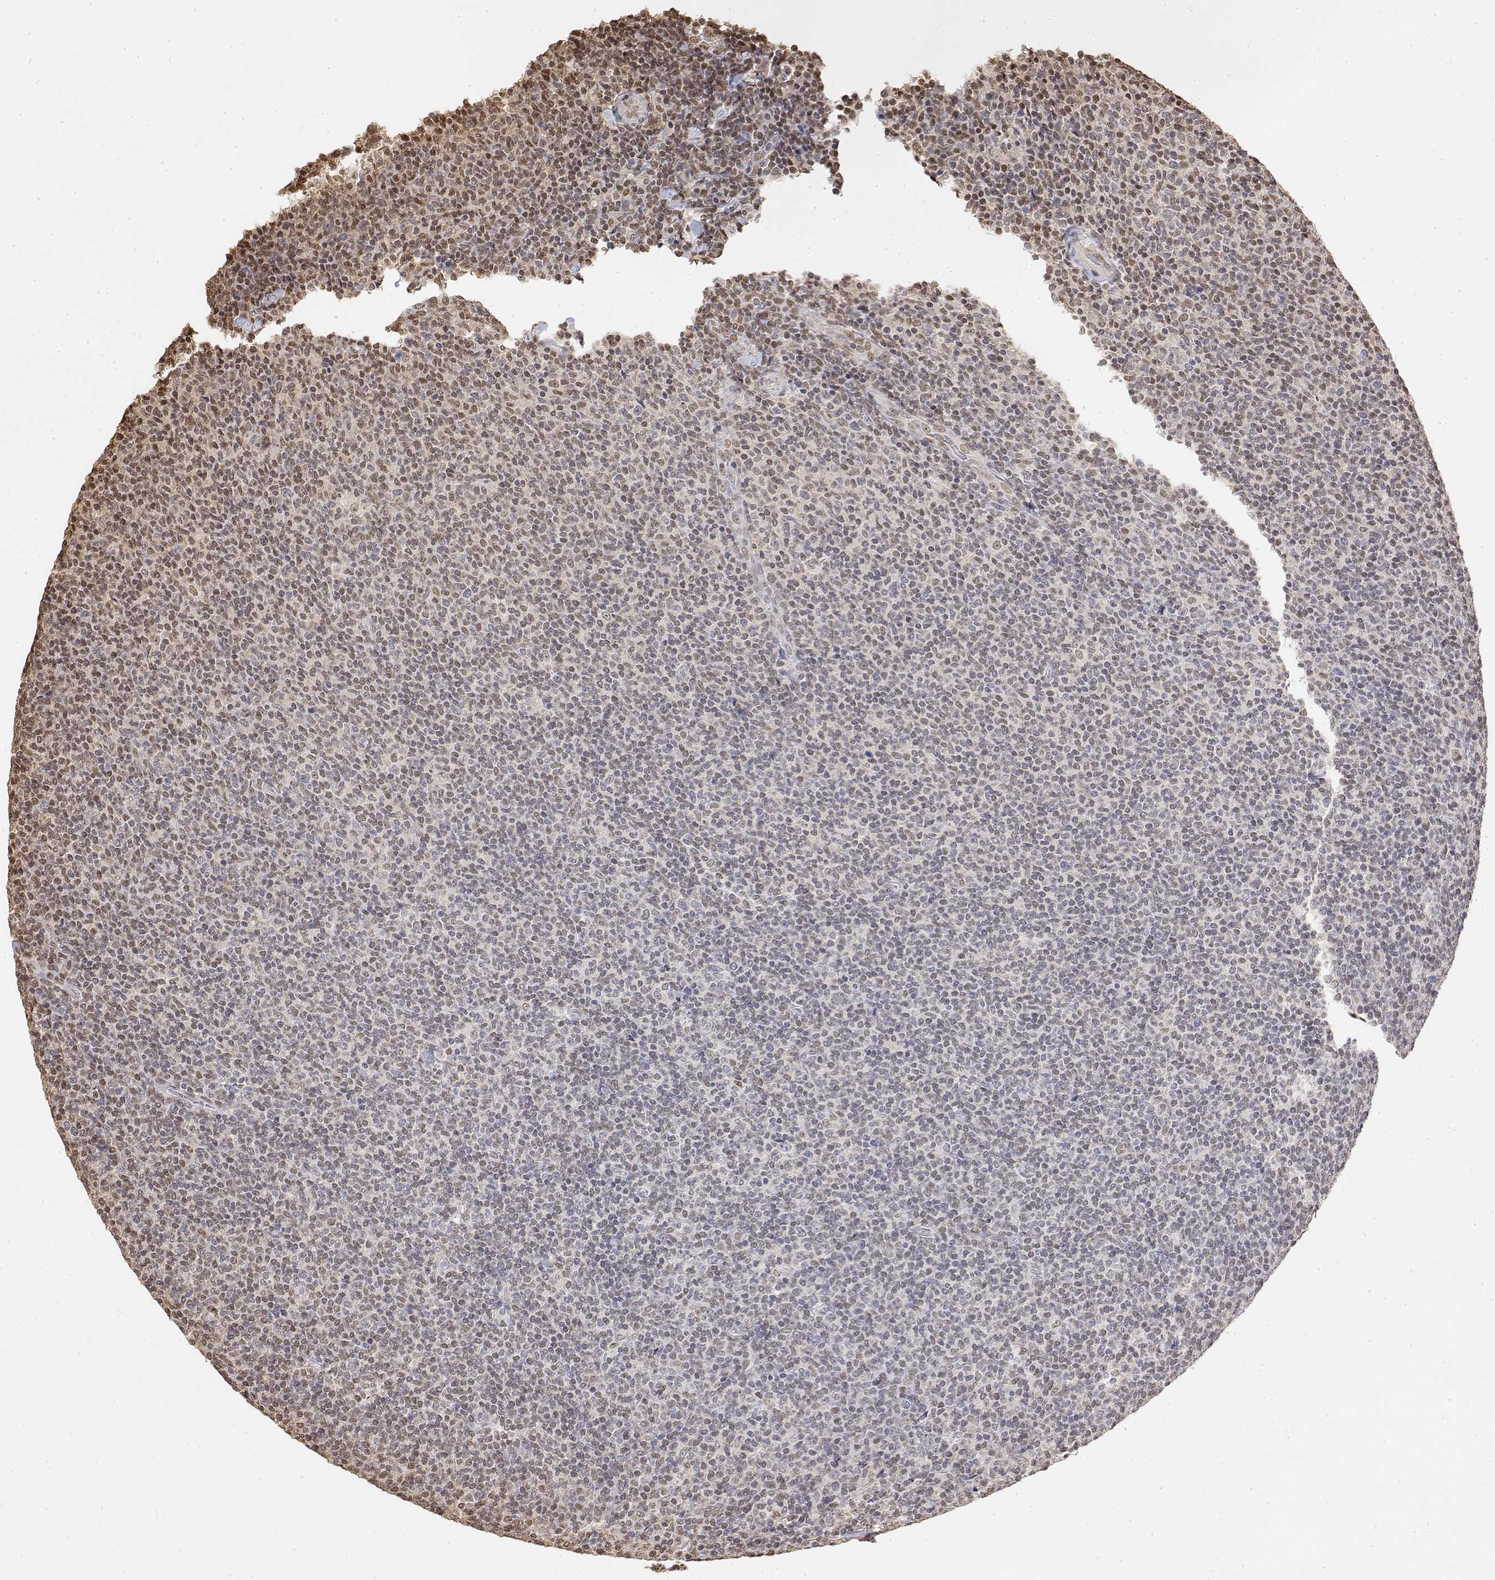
{"staining": {"intensity": "weak", "quantity": ">75%", "location": "nuclear"}, "tissue": "lymphoma", "cell_type": "Tumor cells", "image_type": "cancer", "snomed": [{"axis": "morphology", "description": "Malignant lymphoma, non-Hodgkin's type, Low grade"}, {"axis": "topography", "description": "Lymph node"}], "caption": "A brown stain labels weak nuclear expression of a protein in human malignant lymphoma, non-Hodgkin's type (low-grade) tumor cells. (DAB = brown stain, brightfield microscopy at high magnification).", "gene": "TPI1", "patient": {"sex": "male", "age": 52}}